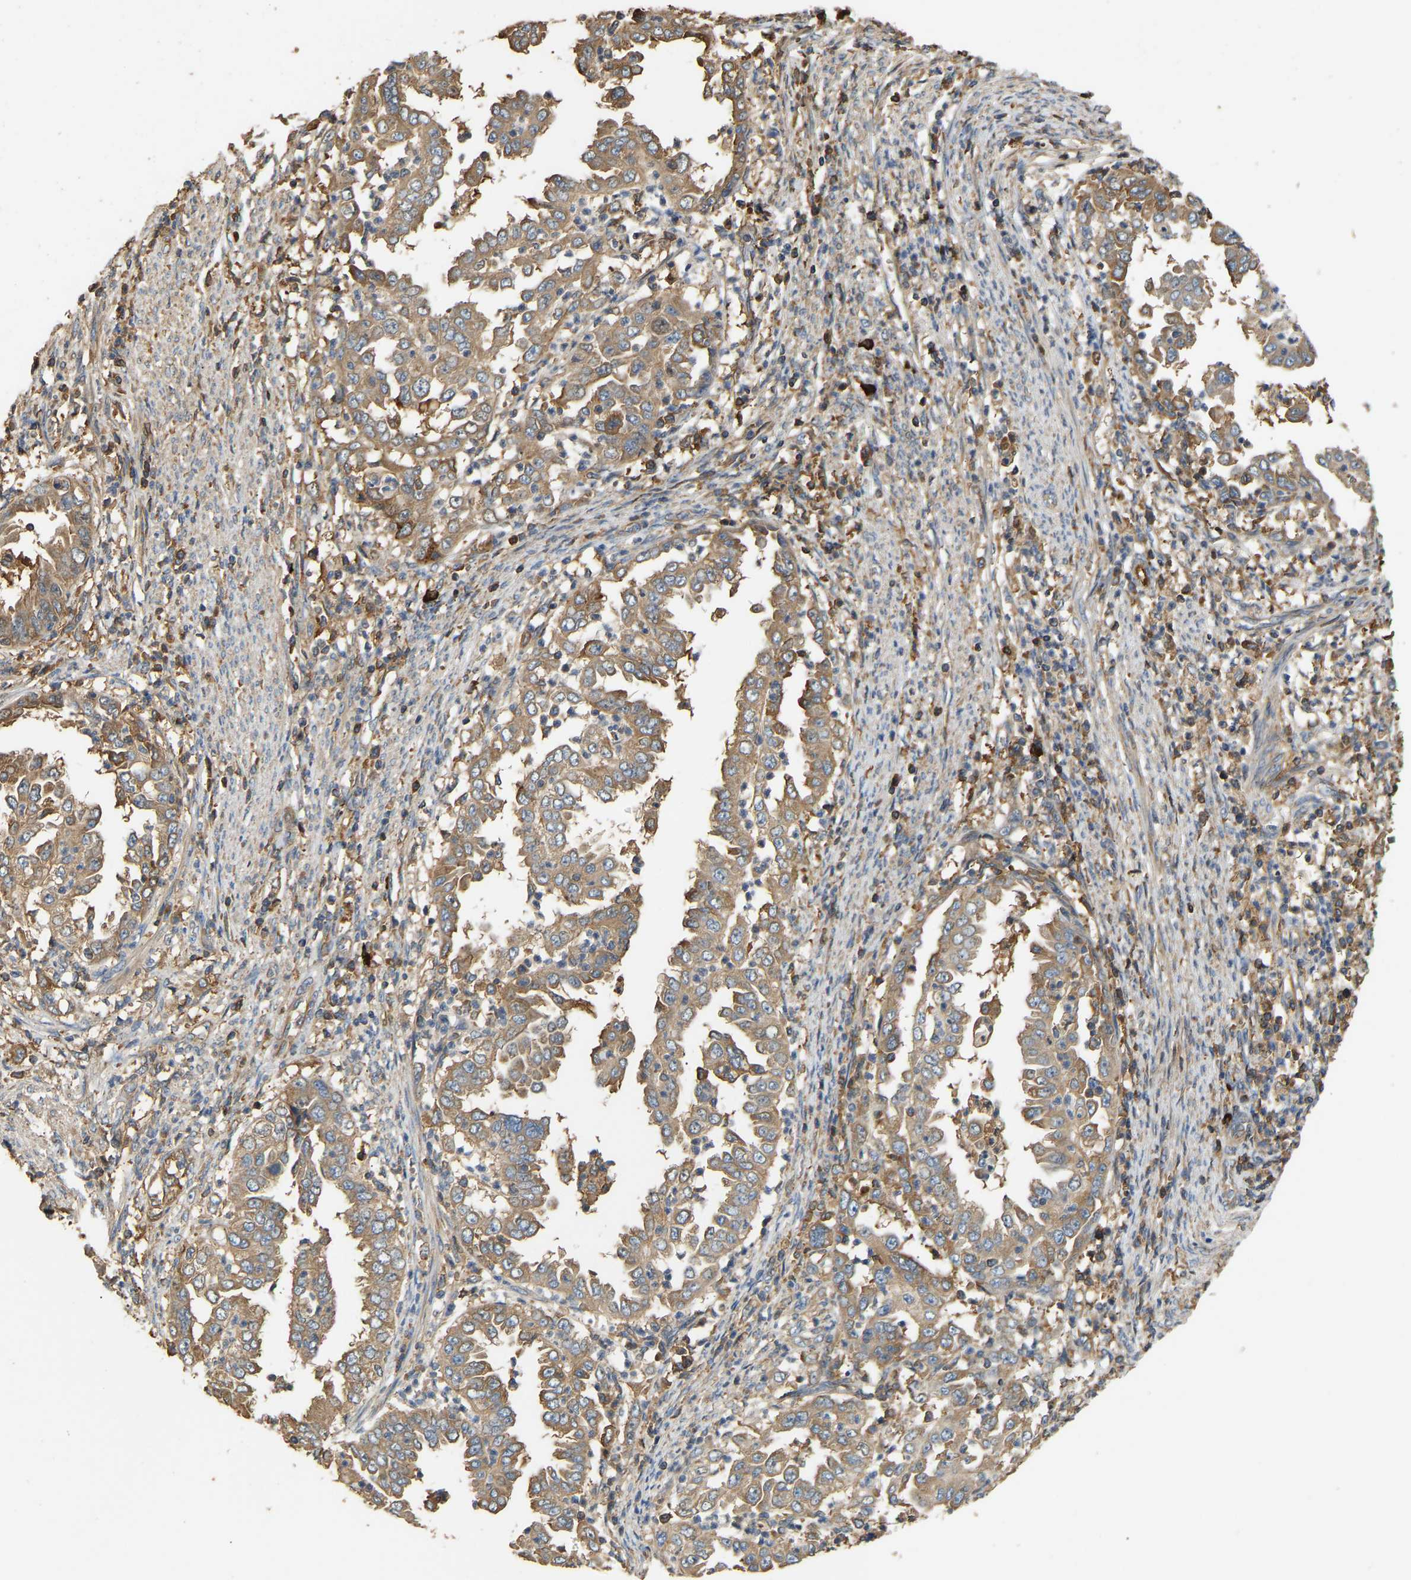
{"staining": {"intensity": "moderate", "quantity": ">75%", "location": "cytoplasmic/membranous"}, "tissue": "endometrial cancer", "cell_type": "Tumor cells", "image_type": "cancer", "snomed": [{"axis": "morphology", "description": "Adenocarcinoma, NOS"}, {"axis": "topography", "description": "Endometrium"}], "caption": "This is a micrograph of IHC staining of endometrial adenocarcinoma, which shows moderate expression in the cytoplasmic/membranous of tumor cells.", "gene": "TMEM268", "patient": {"sex": "female", "age": 85}}